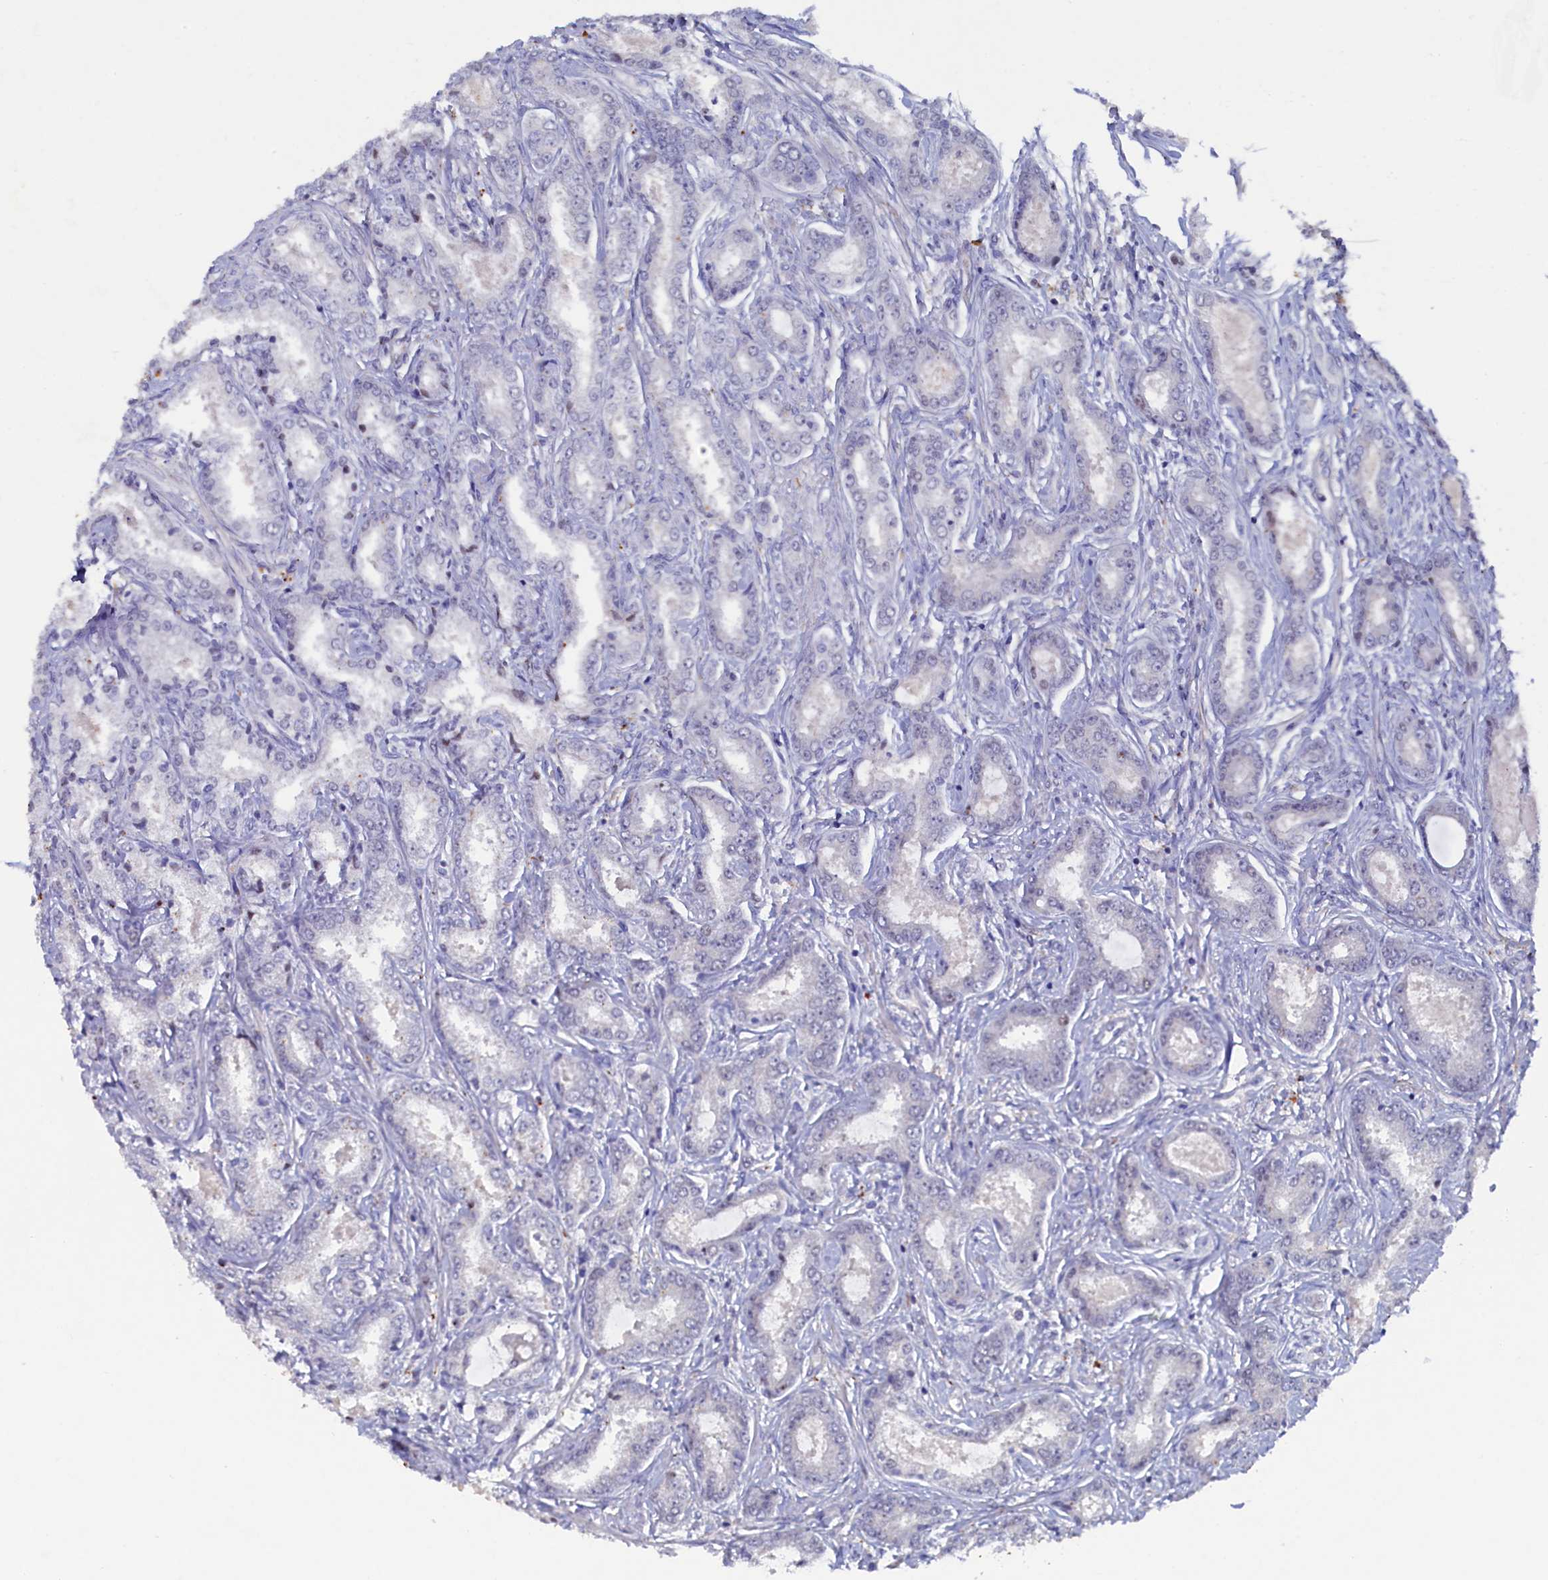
{"staining": {"intensity": "negative", "quantity": "none", "location": "none"}, "tissue": "prostate cancer", "cell_type": "Tumor cells", "image_type": "cancer", "snomed": [{"axis": "morphology", "description": "Adenocarcinoma, Low grade"}, {"axis": "topography", "description": "Prostate"}], "caption": "IHC micrograph of neoplastic tissue: human prostate low-grade adenocarcinoma stained with DAB (3,3'-diaminobenzidine) demonstrates no significant protein positivity in tumor cells.", "gene": "CBLIF", "patient": {"sex": "male", "age": 68}}